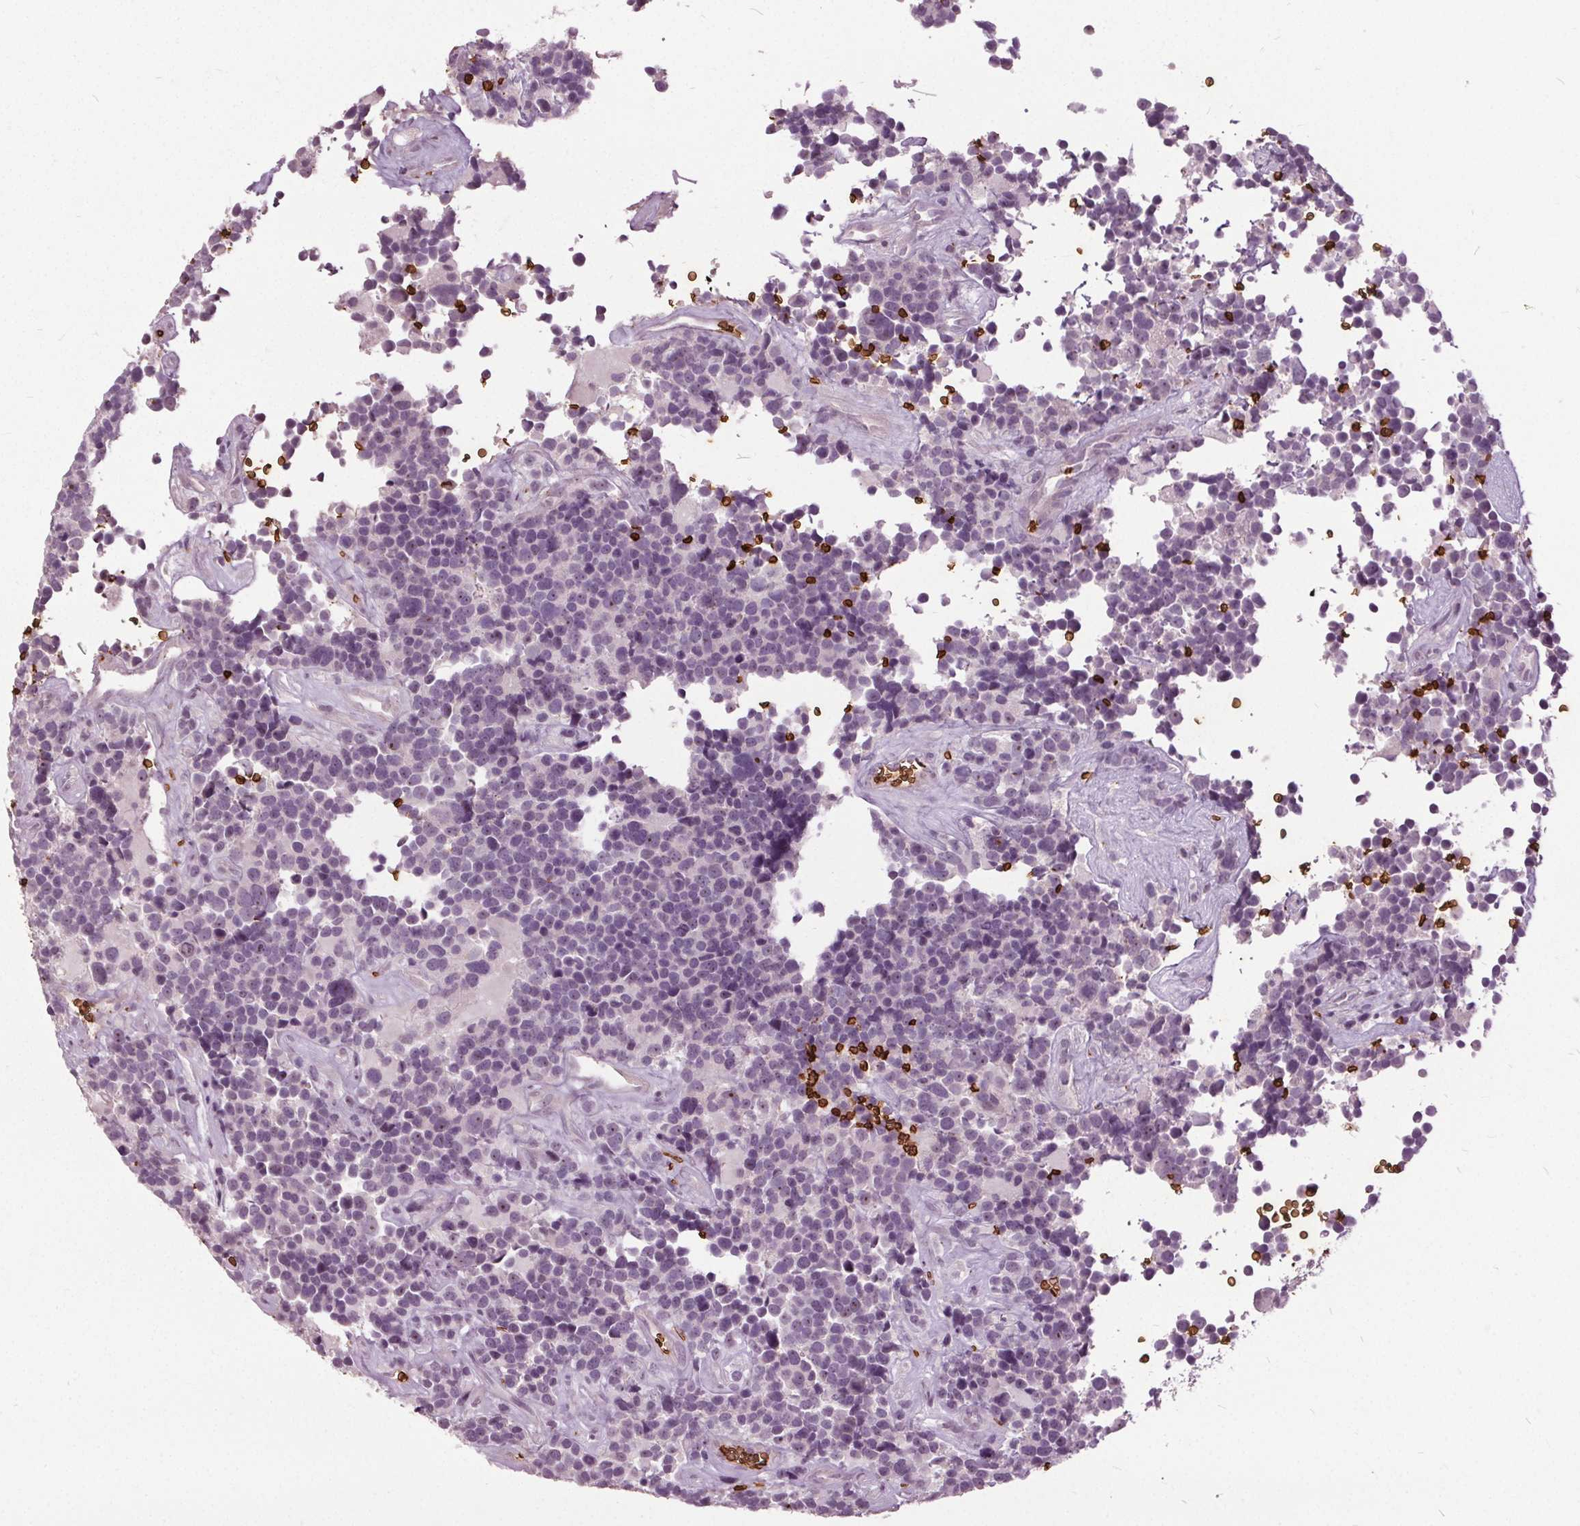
{"staining": {"intensity": "negative", "quantity": "none", "location": "none"}, "tissue": "glioma", "cell_type": "Tumor cells", "image_type": "cancer", "snomed": [{"axis": "morphology", "description": "Glioma, malignant, High grade"}, {"axis": "topography", "description": "Brain"}], "caption": "Immunohistochemistry (IHC) micrograph of human glioma stained for a protein (brown), which exhibits no positivity in tumor cells.", "gene": "SLC4A1", "patient": {"sex": "male", "age": 33}}